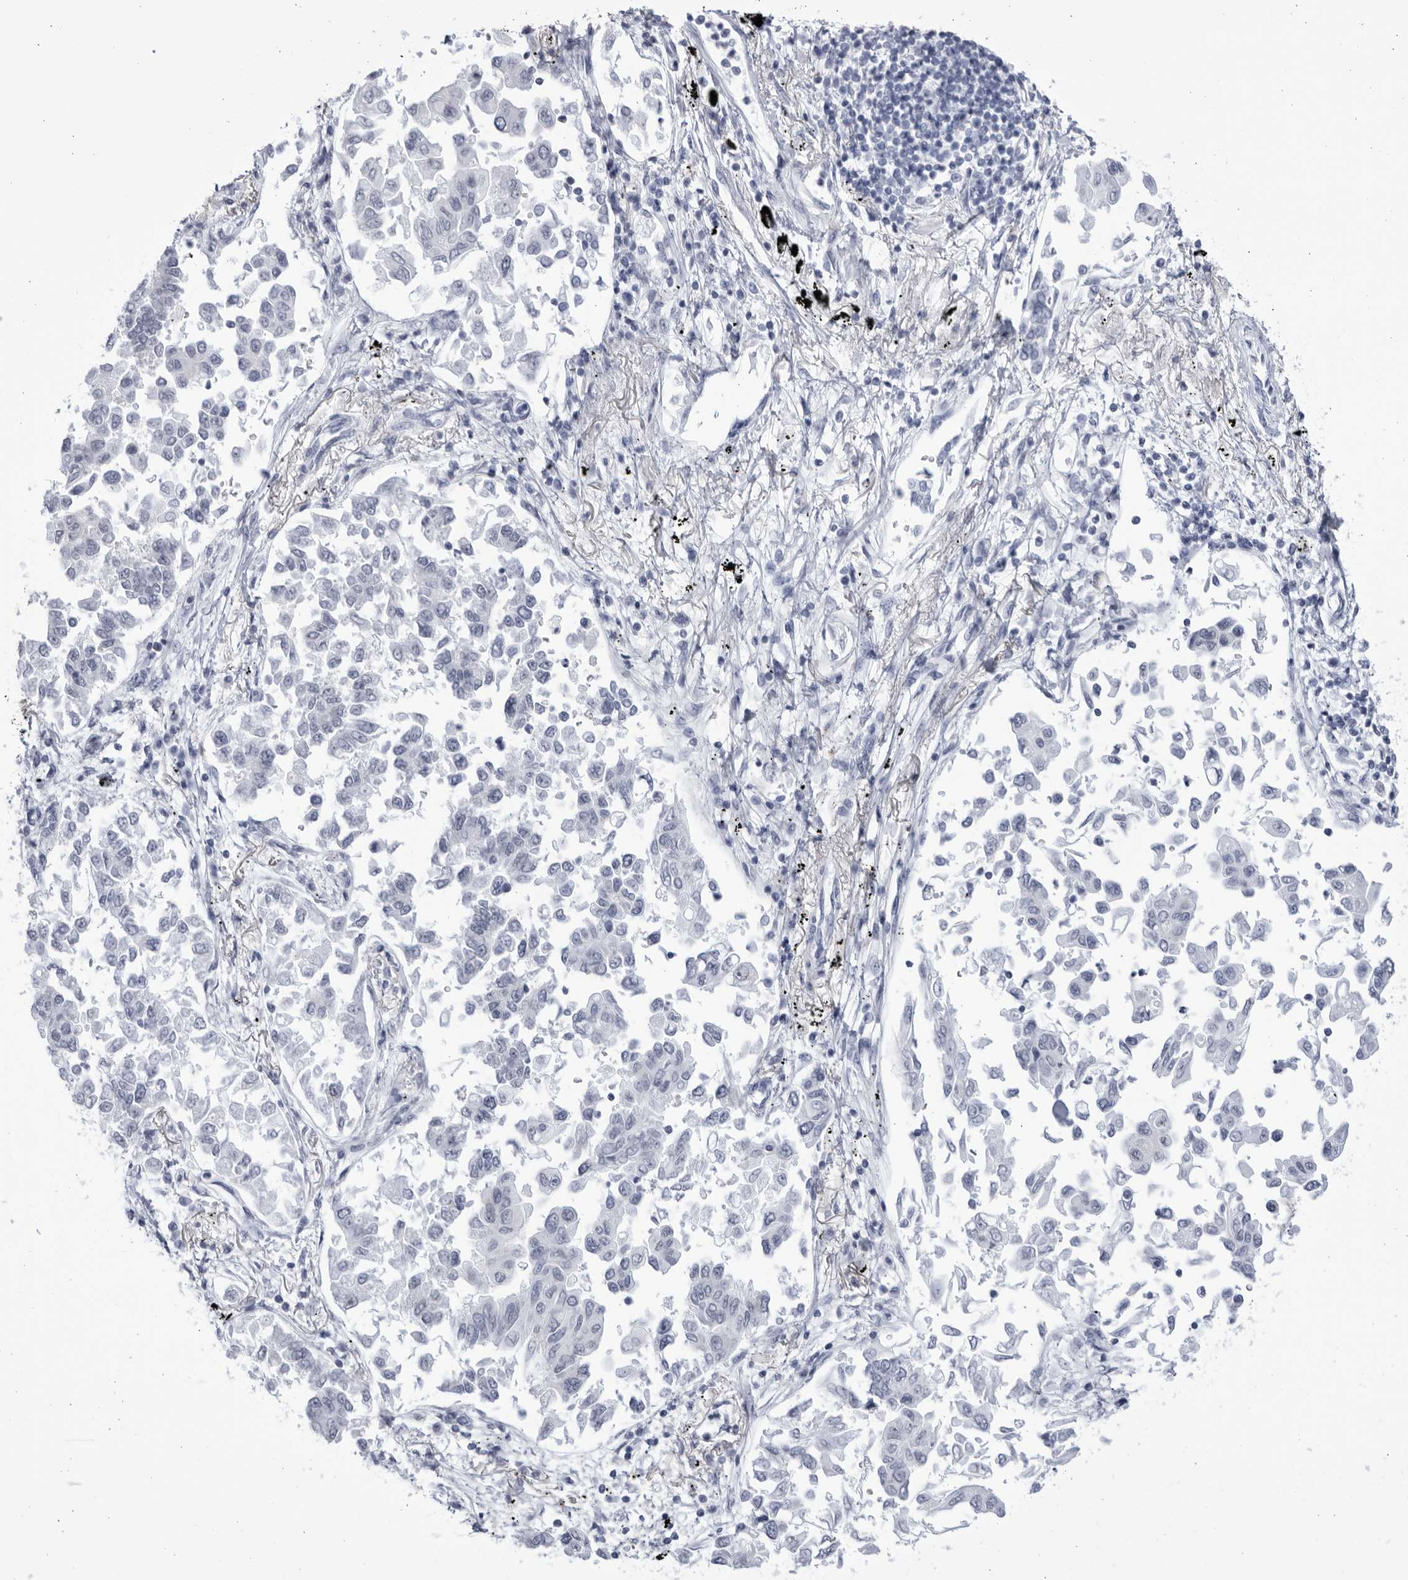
{"staining": {"intensity": "negative", "quantity": "none", "location": "none"}, "tissue": "lung cancer", "cell_type": "Tumor cells", "image_type": "cancer", "snomed": [{"axis": "morphology", "description": "Adenocarcinoma, NOS"}, {"axis": "topography", "description": "Lung"}], "caption": "Image shows no significant protein expression in tumor cells of lung adenocarcinoma.", "gene": "CCDC181", "patient": {"sex": "female", "age": 67}}